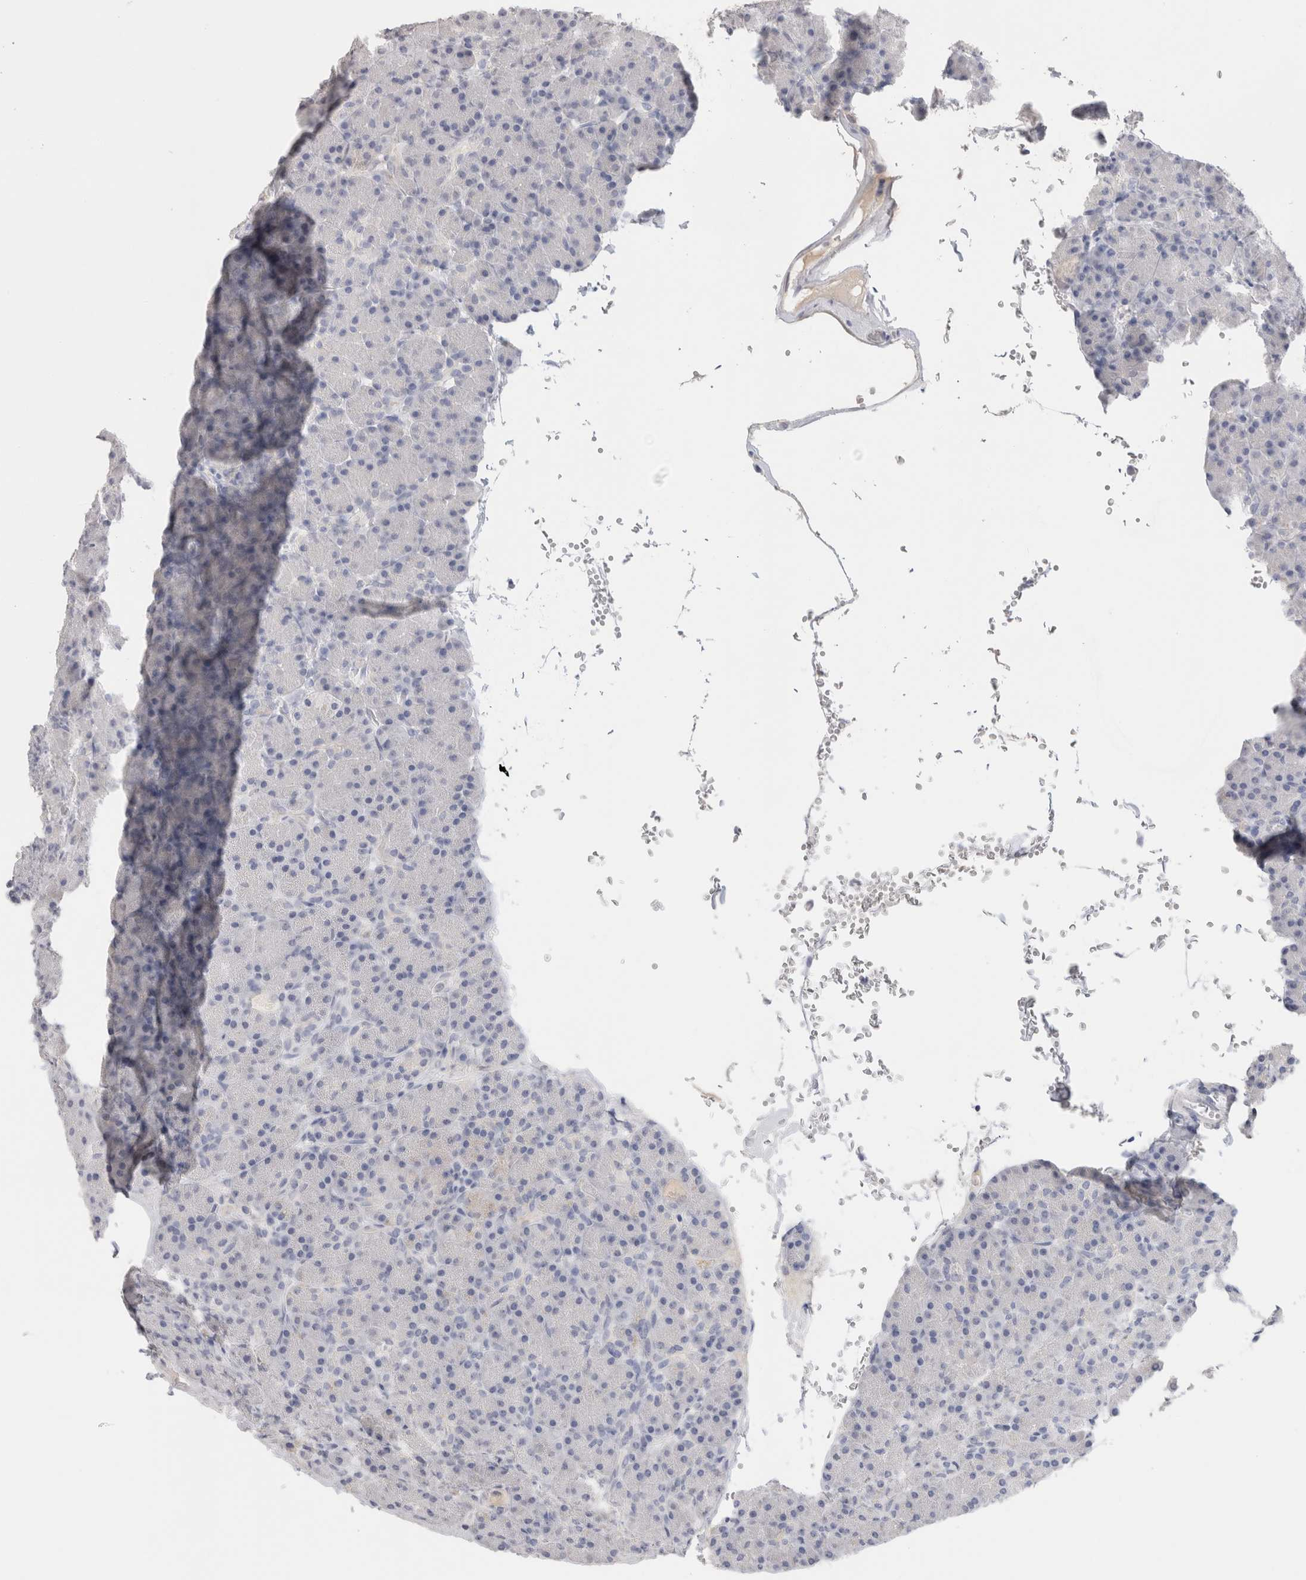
{"staining": {"intensity": "negative", "quantity": "none", "location": "none"}, "tissue": "pancreas", "cell_type": "Exocrine glandular cells", "image_type": "normal", "snomed": [{"axis": "morphology", "description": "Normal tissue, NOS"}, {"axis": "topography", "description": "Pancreas"}], "caption": "The micrograph displays no staining of exocrine glandular cells in normal pancreas. The staining was performed using DAB (3,3'-diaminobenzidine) to visualize the protein expression in brown, while the nuclei were stained in blue with hematoxylin (Magnification: 20x).", "gene": "LAMP3", "patient": {"sex": "female", "age": 43}}